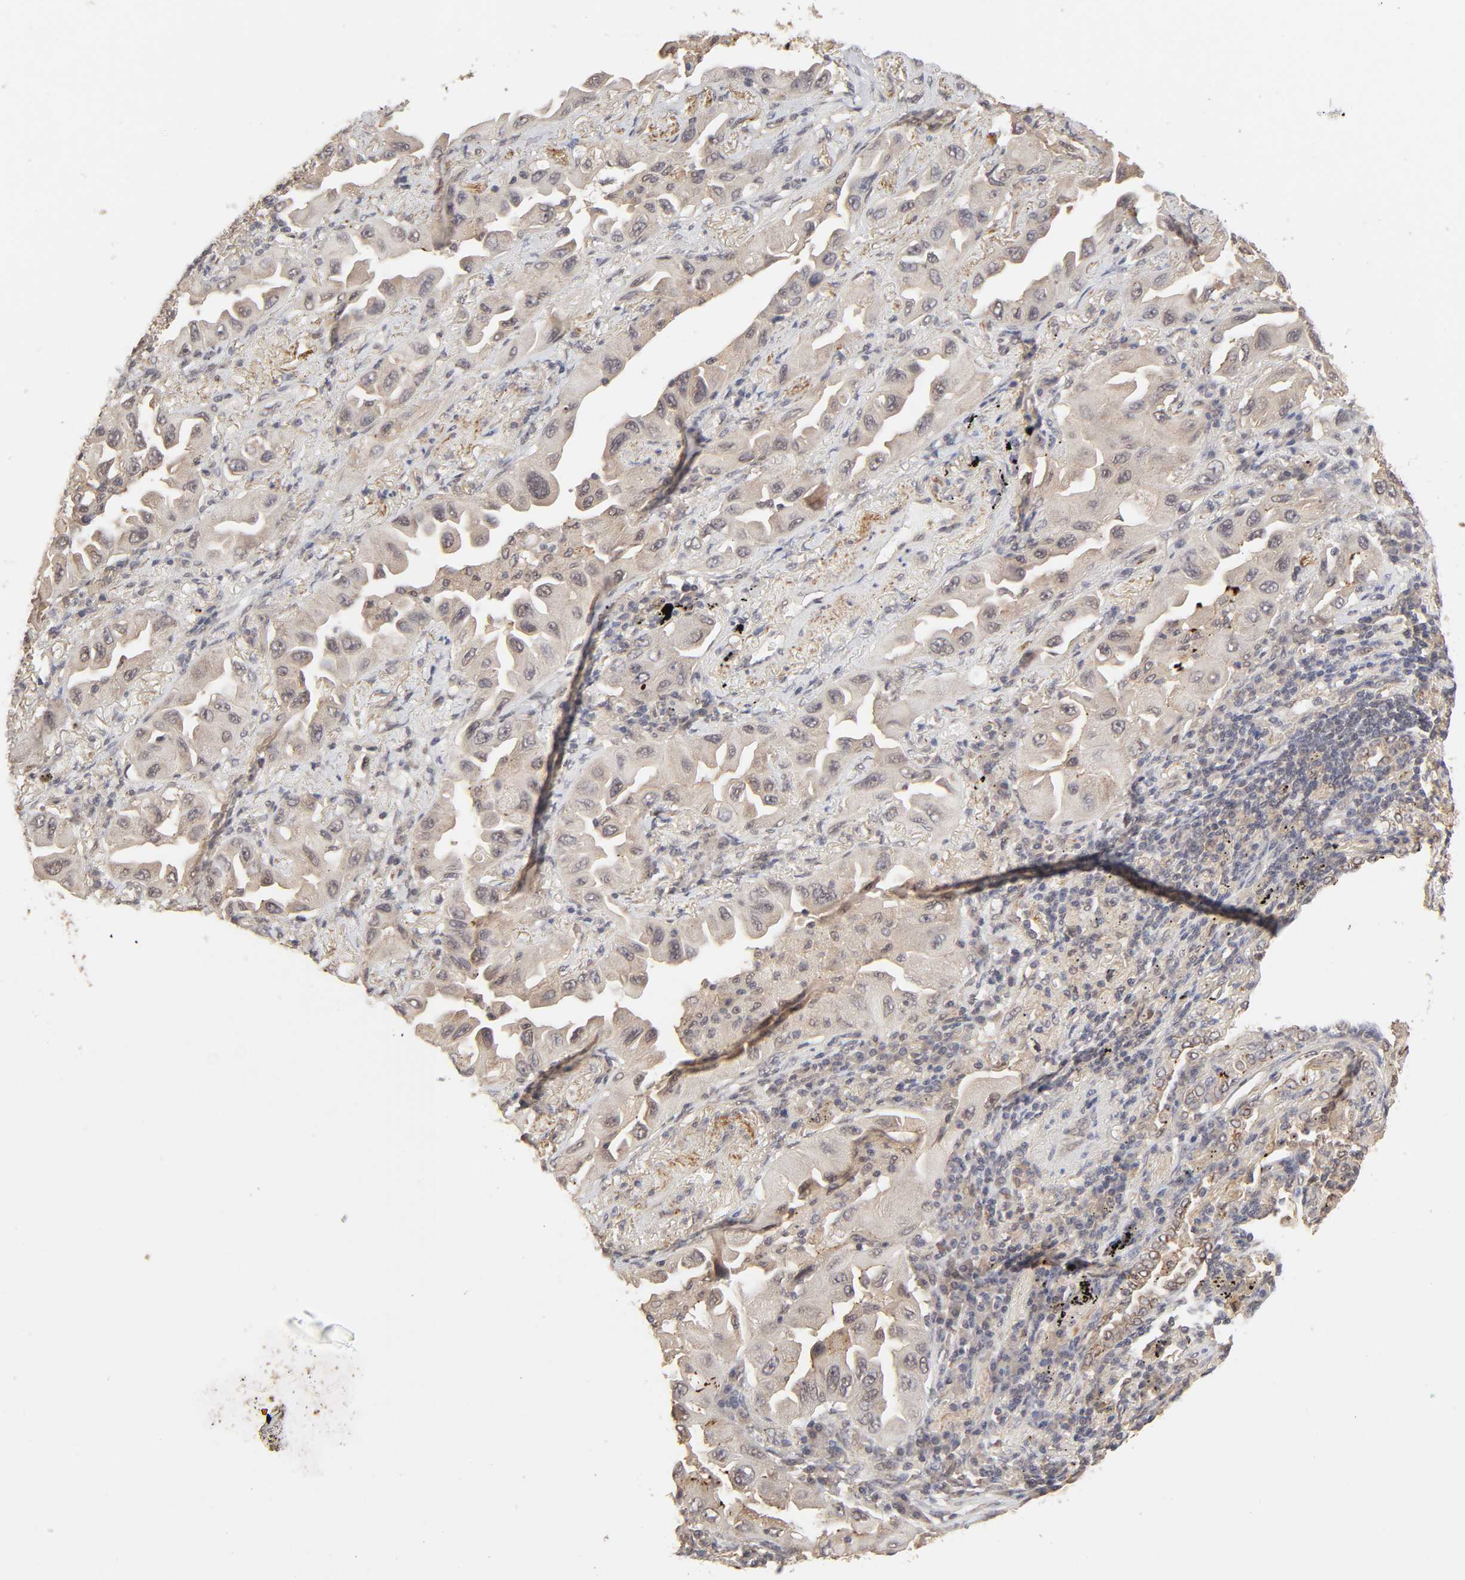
{"staining": {"intensity": "weak", "quantity": "25%-75%", "location": "cytoplasmic/membranous"}, "tissue": "lung cancer", "cell_type": "Tumor cells", "image_type": "cancer", "snomed": [{"axis": "morphology", "description": "Adenocarcinoma, NOS"}, {"axis": "topography", "description": "Lung"}], "caption": "Tumor cells demonstrate weak cytoplasmic/membranous positivity in about 25%-75% of cells in lung adenocarcinoma. (Brightfield microscopy of DAB IHC at high magnification).", "gene": "MAPK1", "patient": {"sex": "female", "age": 65}}